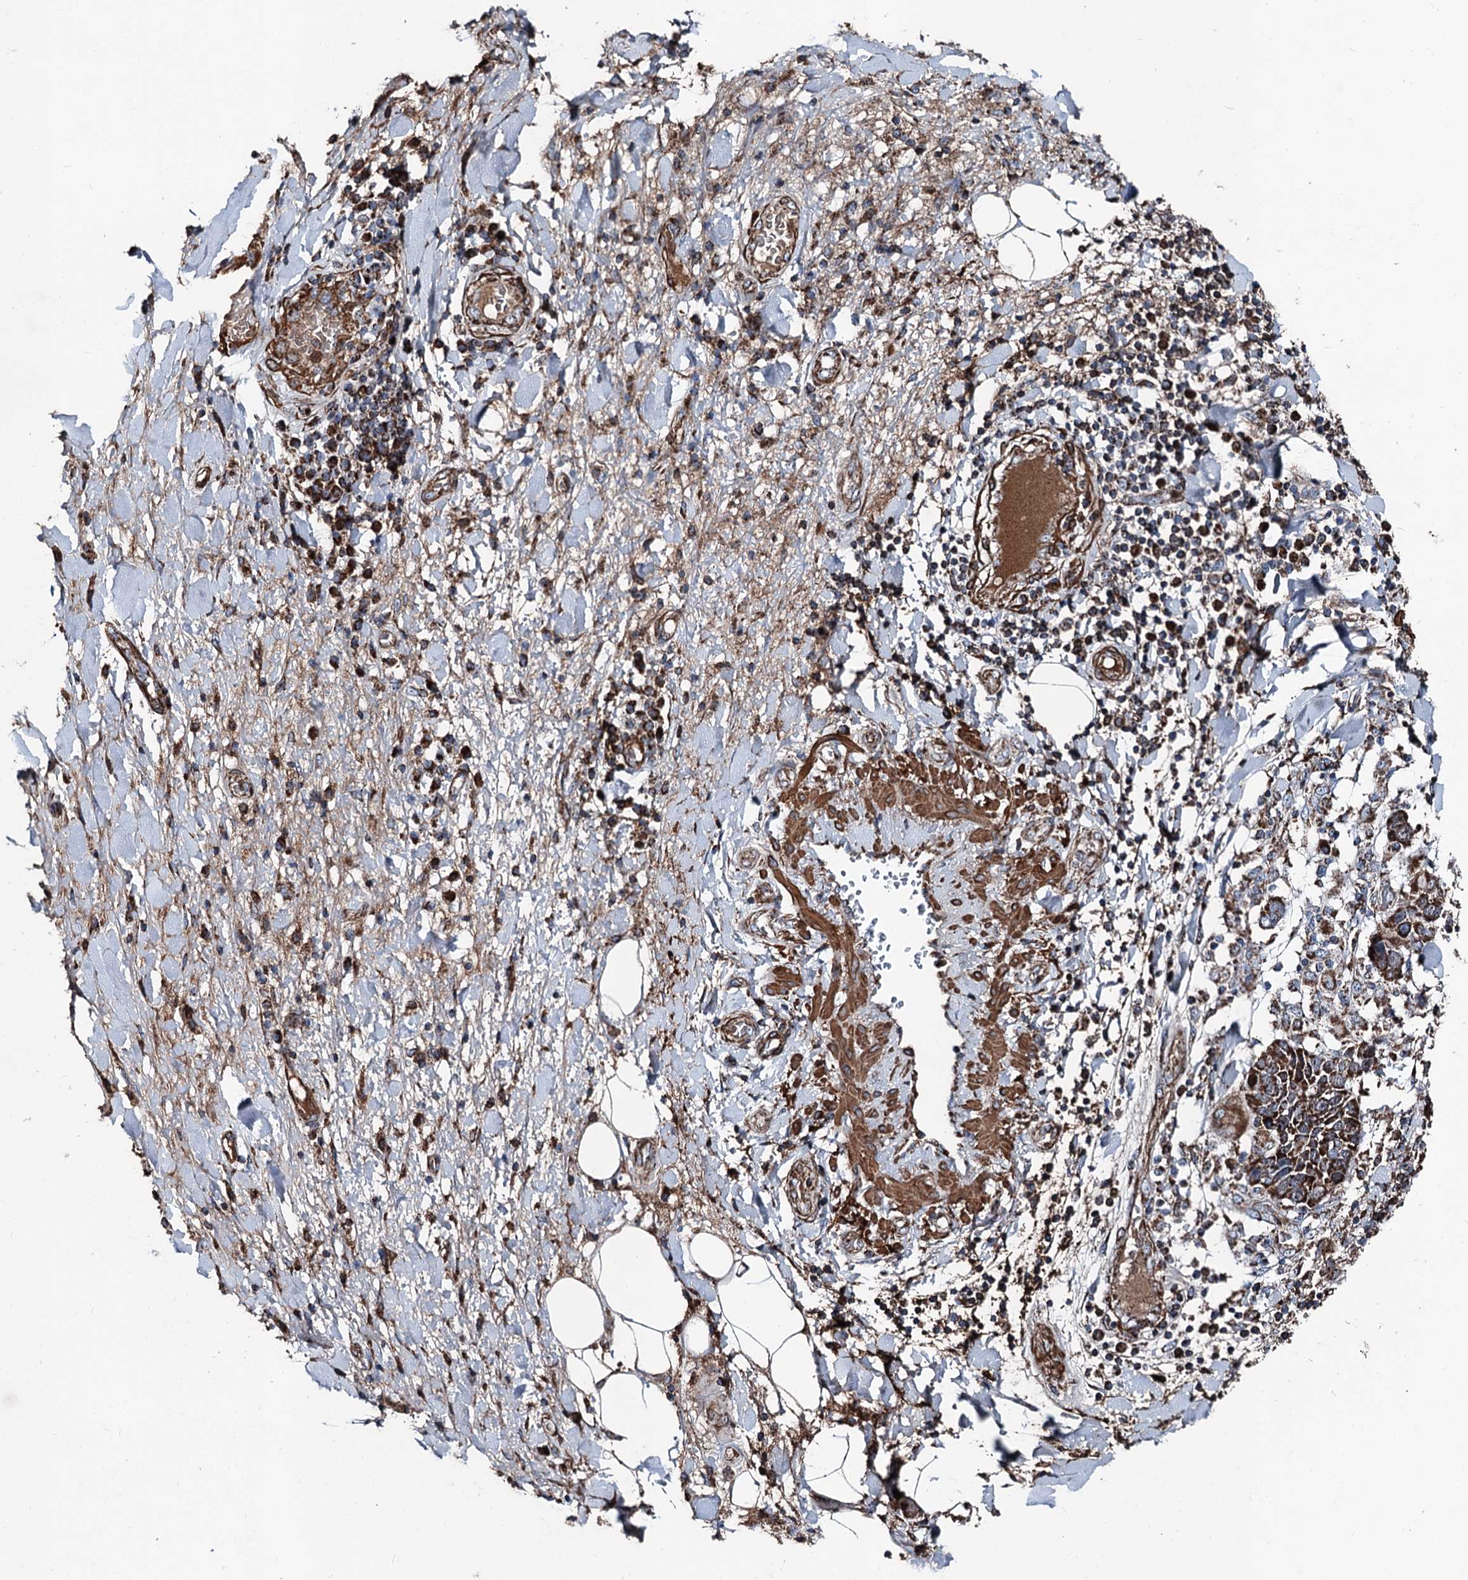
{"staining": {"intensity": "moderate", "quantity": ">75%", "location": "cytoplasmic/membranous"}, "tissue": "adipose tissue", "cell_type": "Adipocytes", "image_type": "normal", "snomed": [{"axis": "morphology", "description": "Normal tissue, NOS"}, {"axis": "morphology", "description": "Squamous cell carcinoma, NOS"}, {"axis": "topography", "description": "Lymph node"}, {"axis": "topography", "description": "Bronchus"}, {"axis": "topography", "description": "Lung"}], "caption": "Brown immunohistochemical staining in normal human adipose tissue reveals moderate cytoplasmic/membranous positivity in about >75% of adipocytes. (DAB (3,3'-diaminobenzidine) IHC with brightfield microscopy, high magnification).", "gene": "DDIAS", "patient": {"sex": "male", "age": 66}}